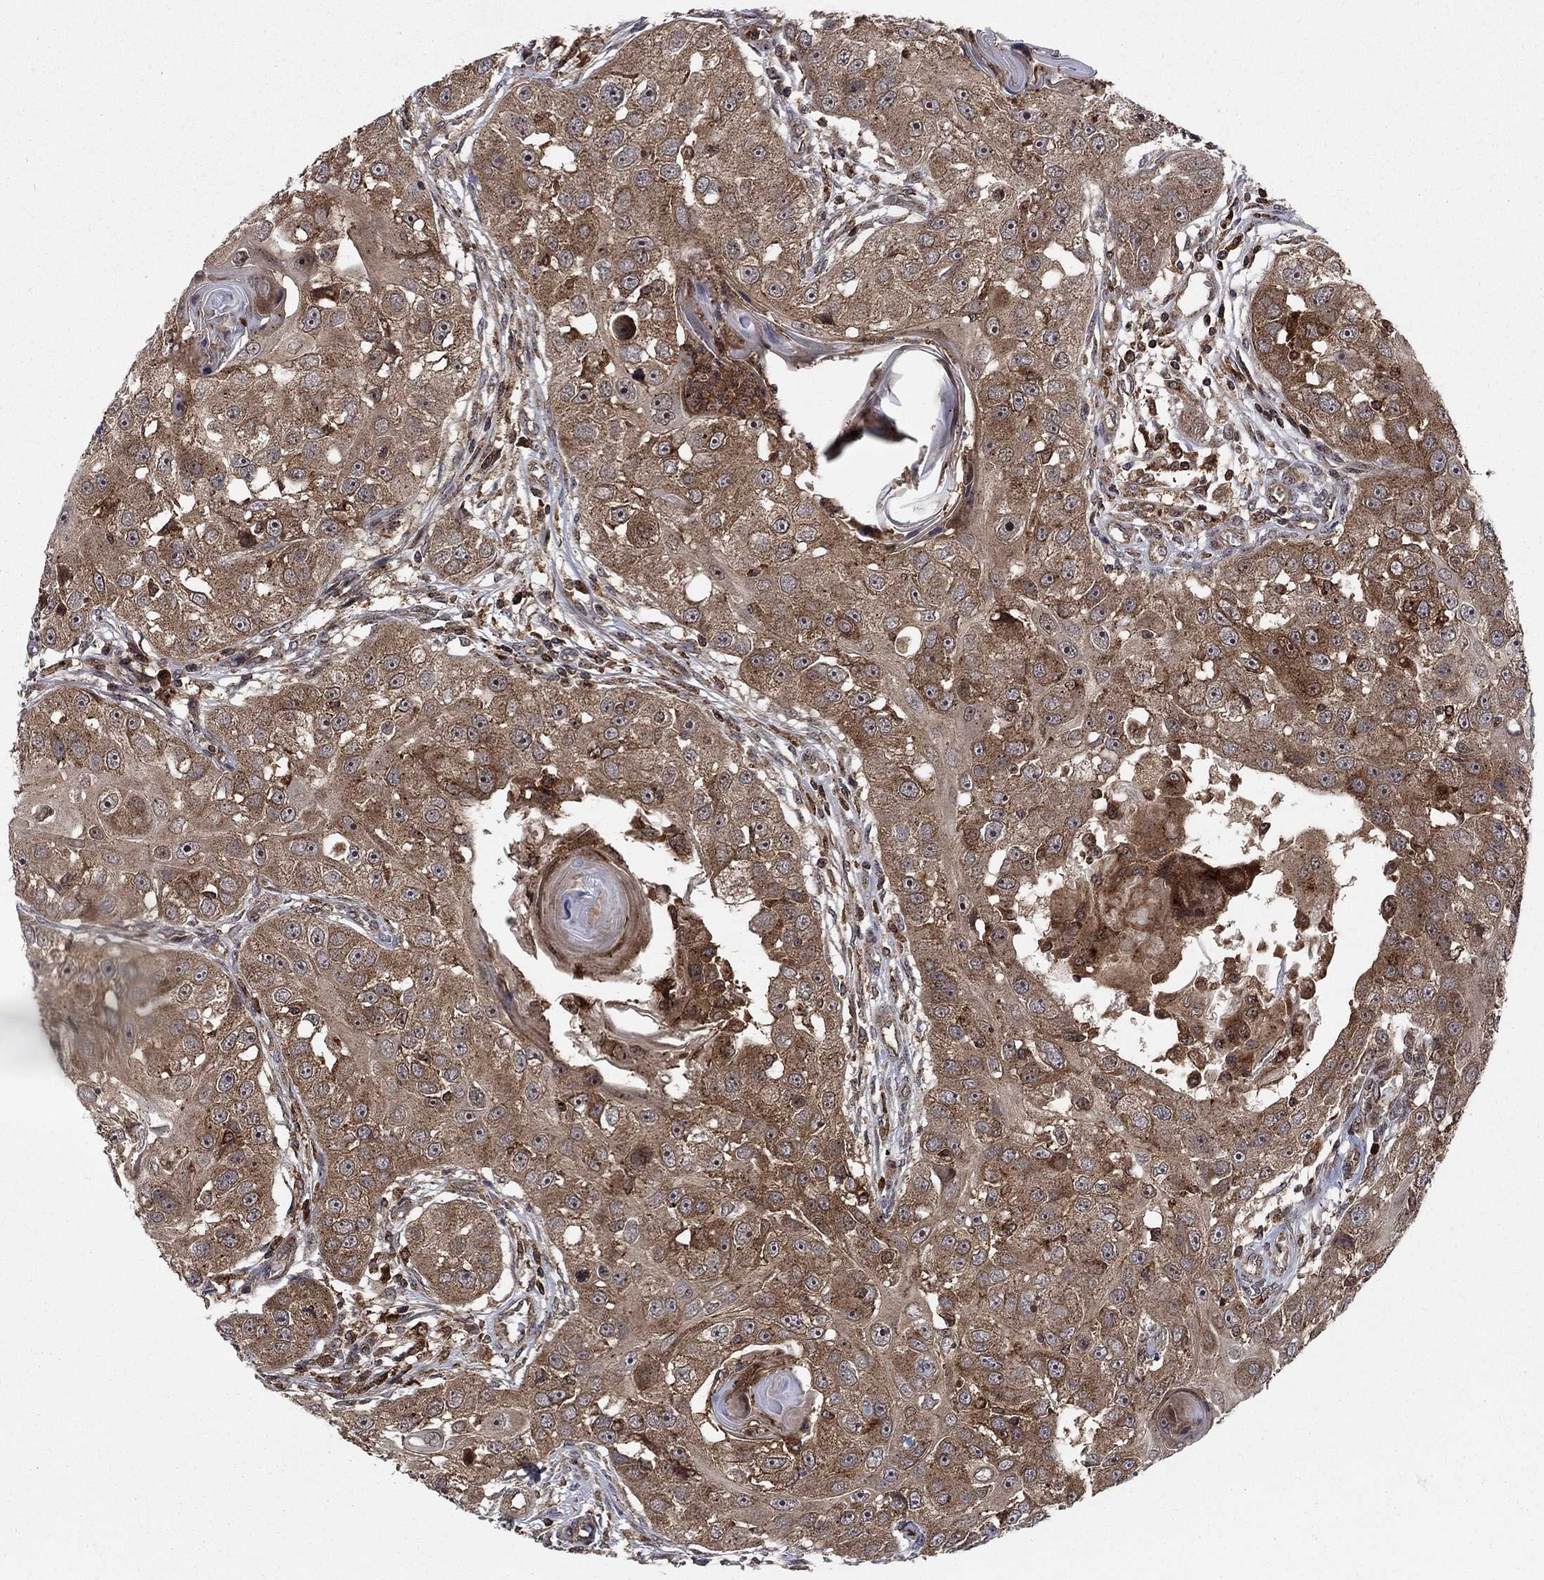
{"staining": {"intensity": "moderate", "quantity": ">75%", "location": "cytoplasmic/membranous"}, "tissue": "head and neck cancer", "cell_type": "Tumor cells", "image_type": "cancer", "snomed": [{"axis": "morphology", "description": "Squamous cell carcinoma, NOS"}, {"axis": "topography", "description": "Head-Neck"}], "caption": "This micrograph reveals immunohistochemistry staining of head and neck squamous cell carcinoma, with medium moderate cytoplasmic/membranous staining in about >75% of tumor cells.", "gene": "IFI35", "patient": {"sex": "male", "age": 51}}